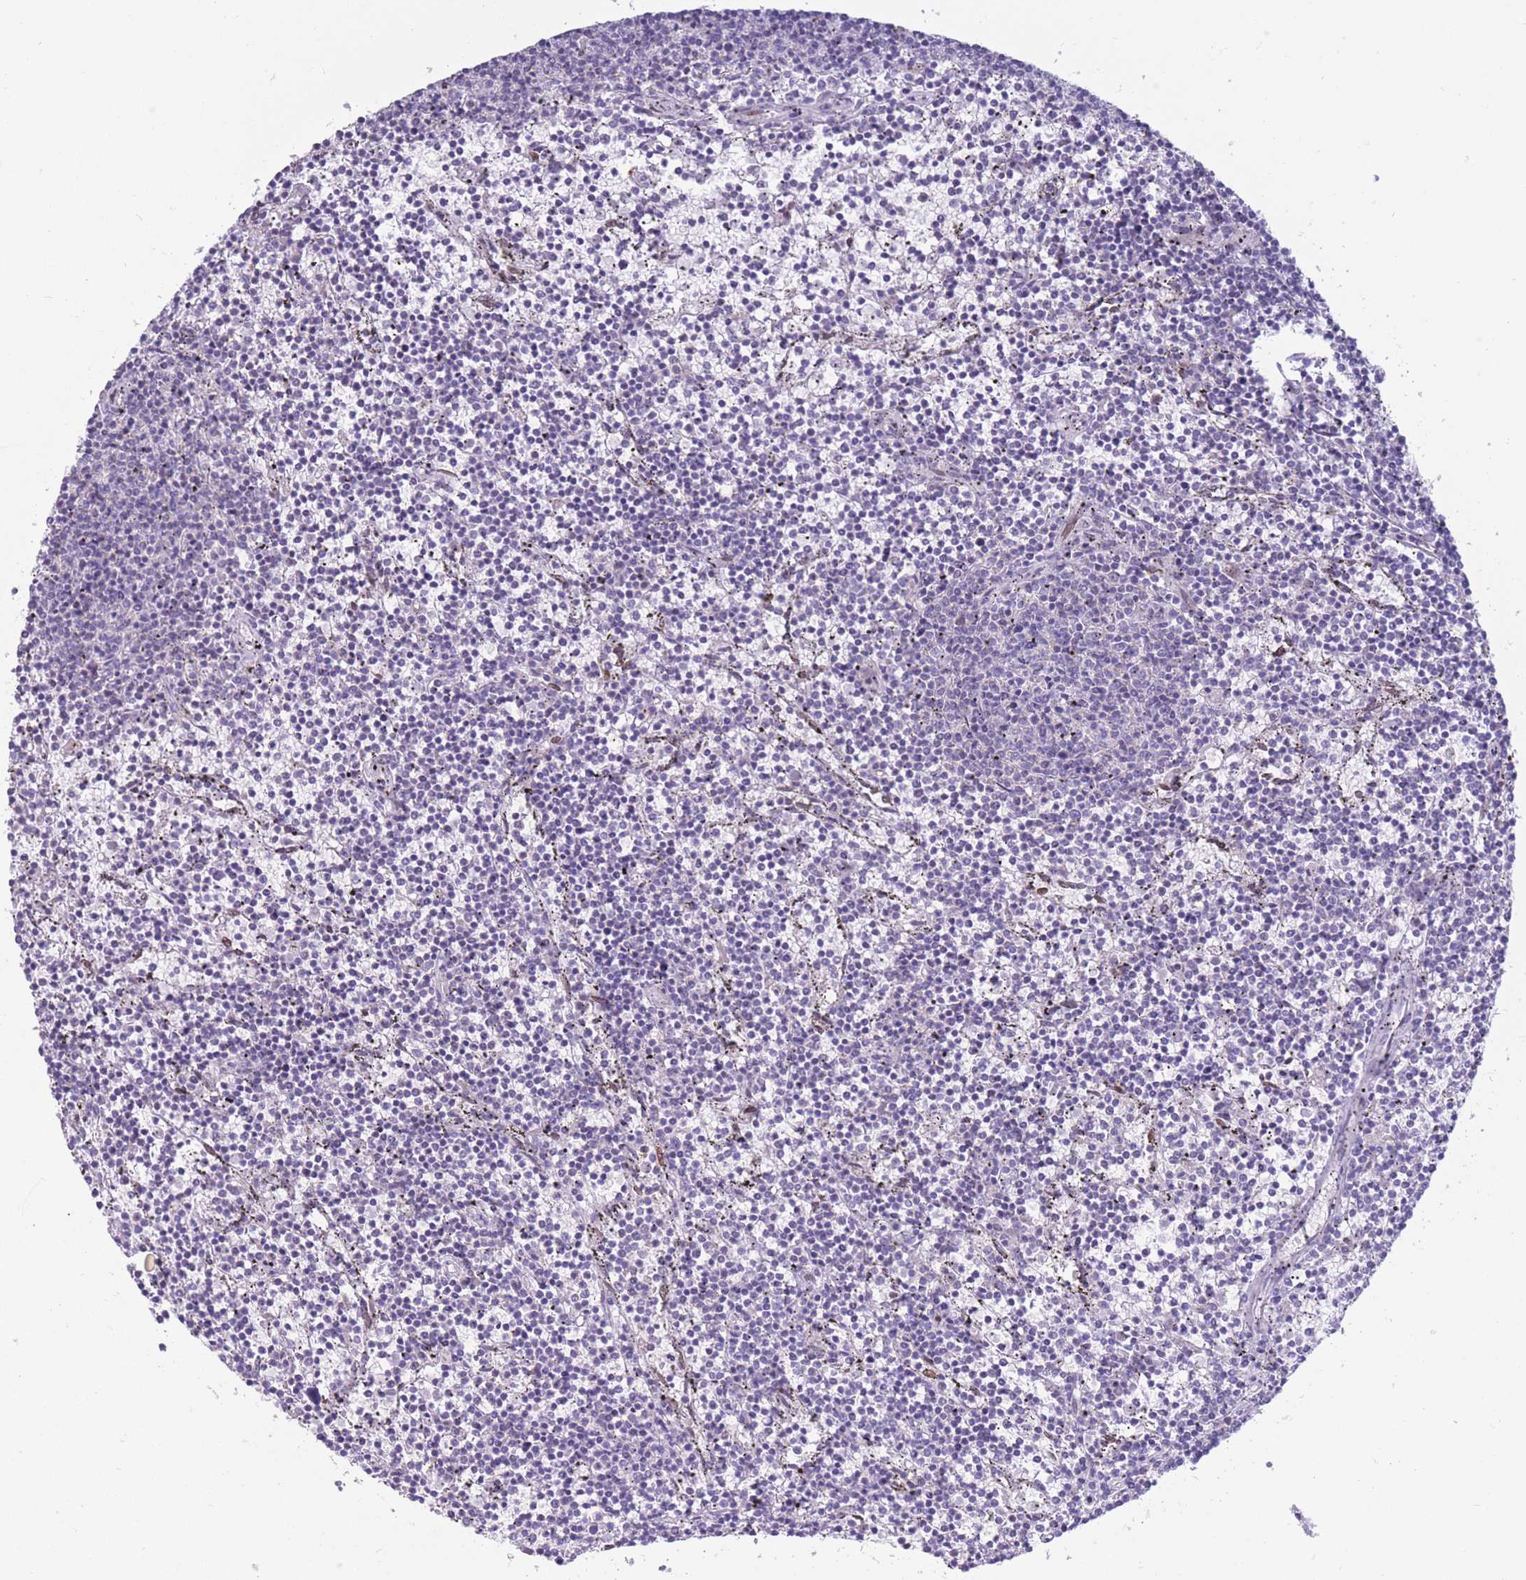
{"staining": {"intensity": "negative", "quantity": "none", "location": "none"}, "tissue": "lymphoma", "cell_type": "Tumor cells", "image_type": "cancer", "snomed": [{"axis": "morphology", "description": "Malignant lymphoma, non-Hodgkin's type, Low grade"}, {"axis": "topography", "description": "Spleen"}], "caption": "The photomicrograph reveals no staining of tumor cells in lymphoma.", "gene": "PDHA1", "patient": {"sex": "female", "age": 50}}